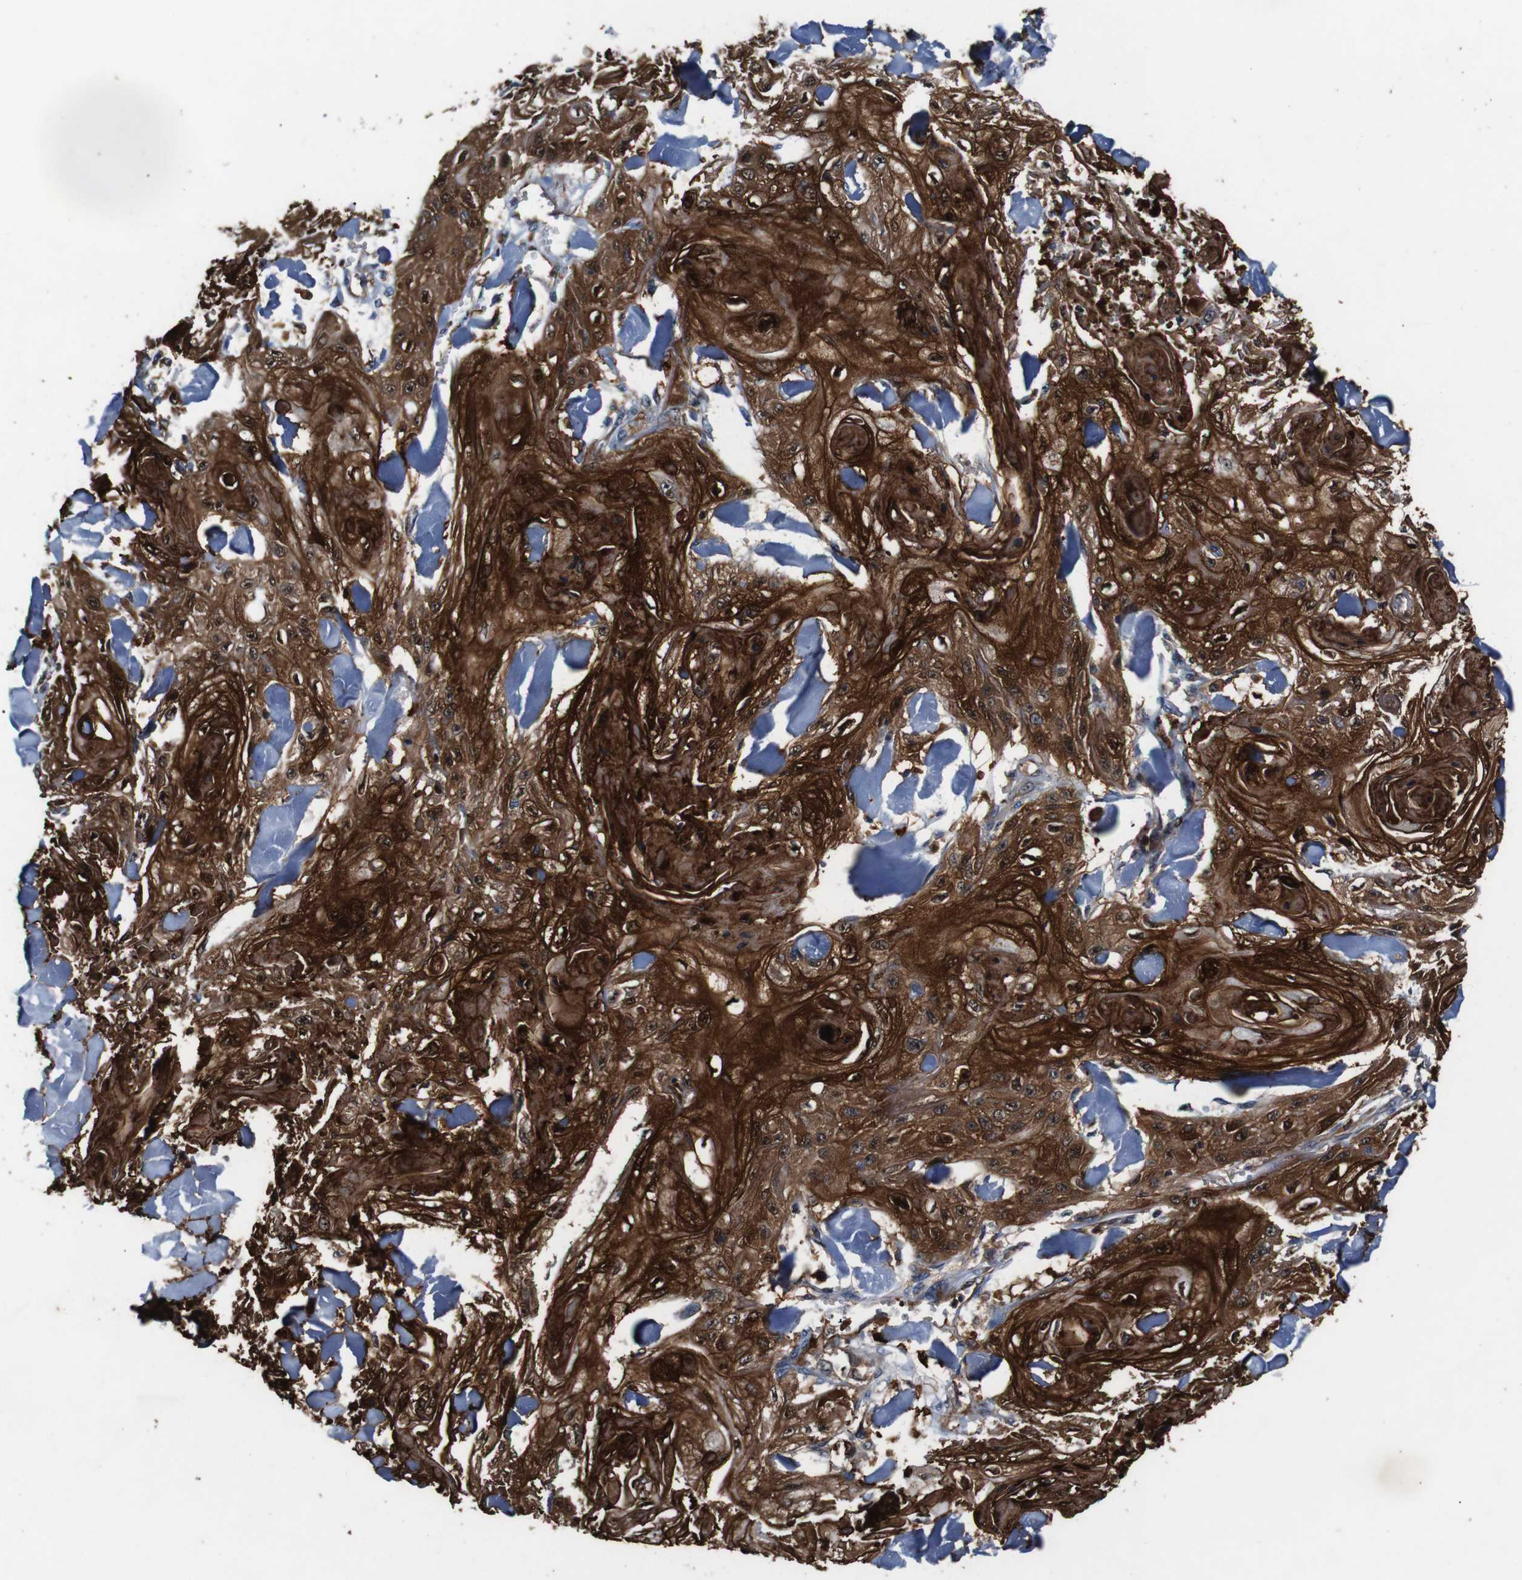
{"staining": {"intensity": "strong", "quantity": ">75%", "location": "cytoplasmic/membranous,nuclear"}, "tissue": "skin cancer", "cell_type": "Tumor cells", "image_type": "cancer", "snomed": [{"axis": "morphology", "description": "Squamous cell carcinoma, NOS"}, {"axis": "topography", "description": "Skin"}], "caption": "Immunohistochemical staining of human skin cancer demonstrates high levels of strong cytoplasmic/membranous and nuclear protein staining in approximately >75% of tumor cells. (brown staining indicates protein expression, while blue staining denotes nuclei).", "gene": "ANXA1", "patient": {"sex": "male", "age": 74}}